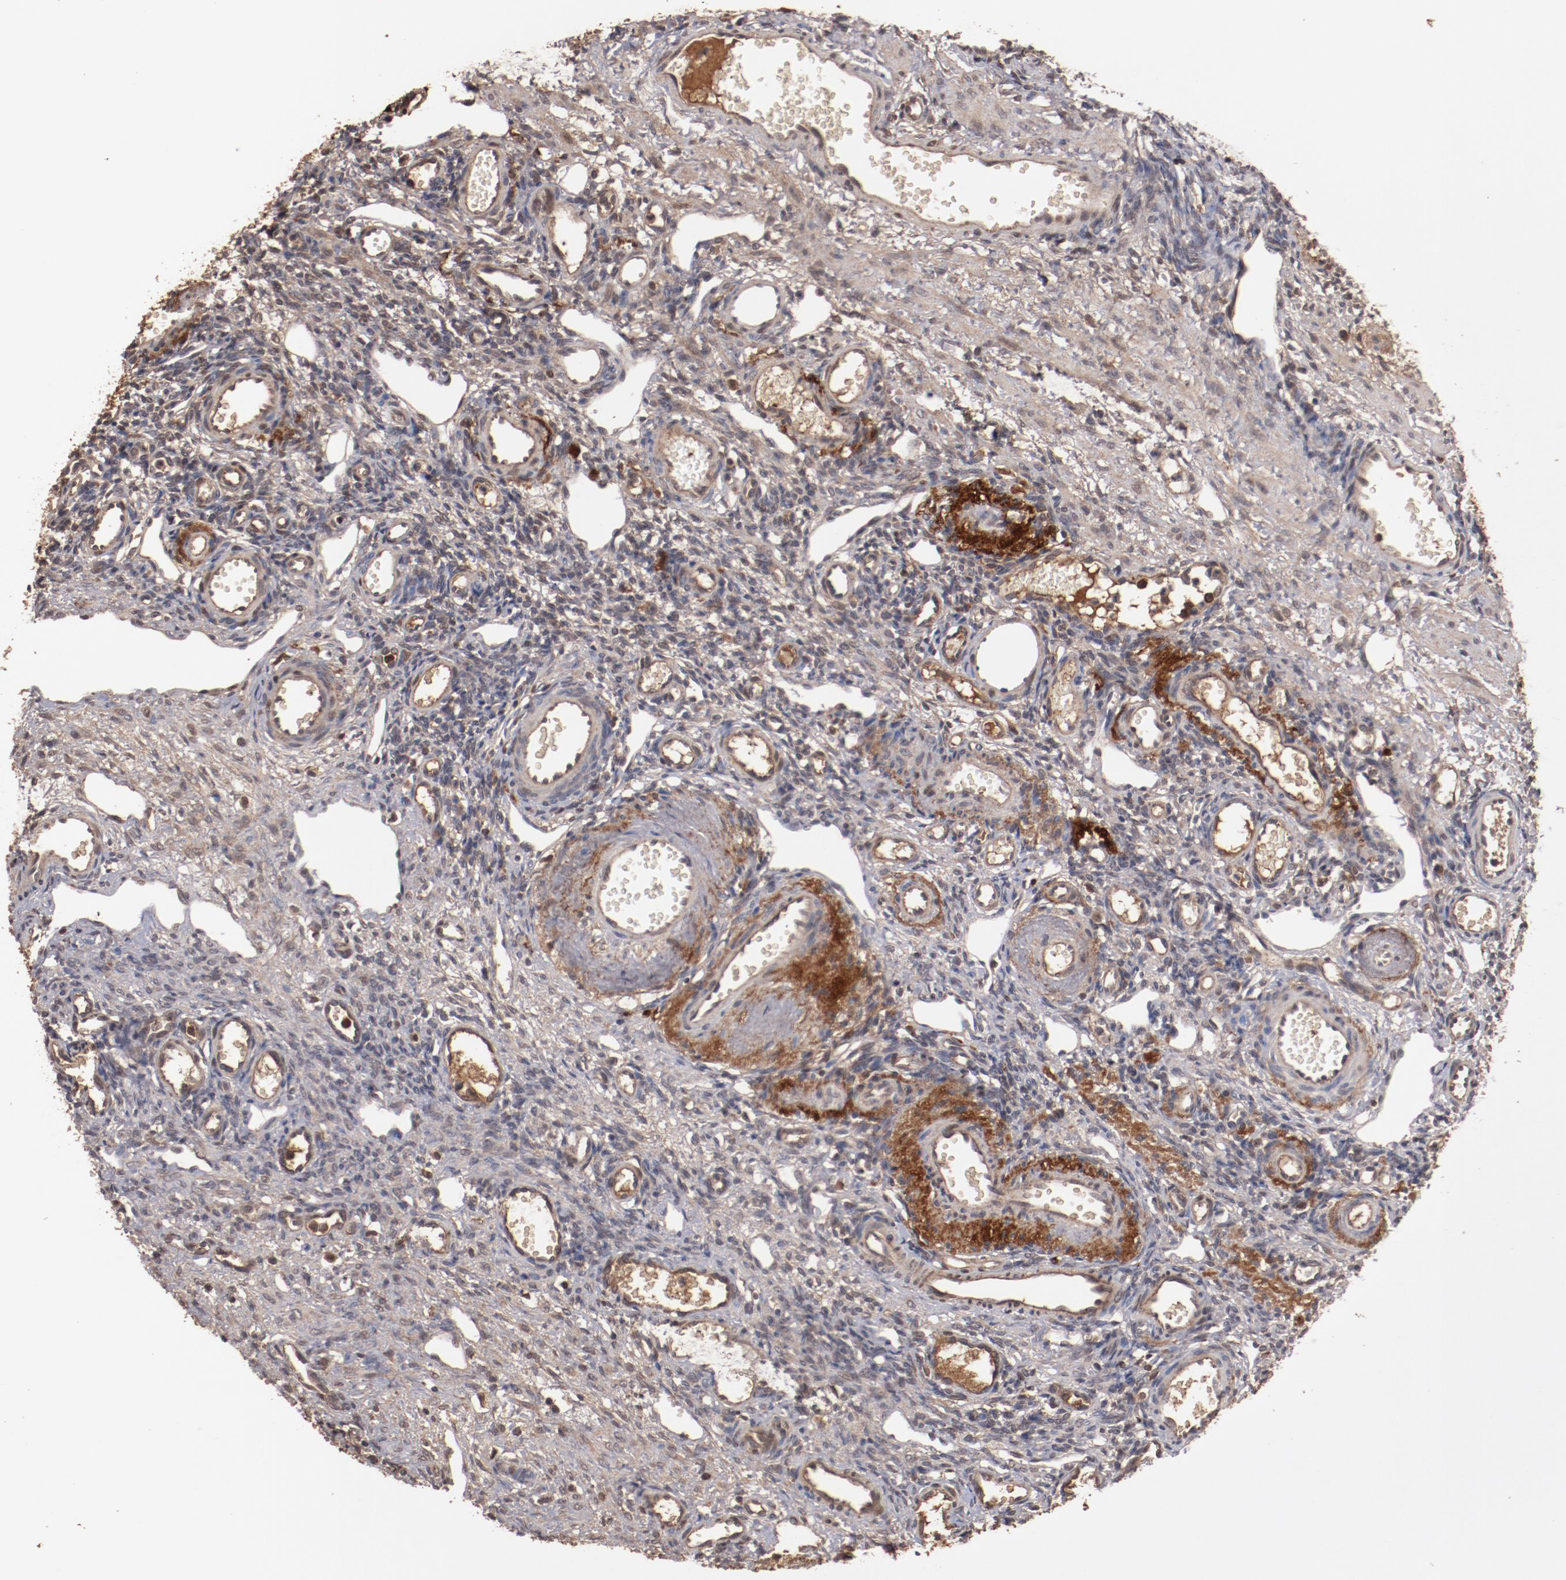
{"staining": {"intensity": "weak", "quantity": ">75%", "location": "cytoplasmic/membranous"}, "tissue": "ovary", "cell_type": "Follicle cells", "image_type": "normal", "snomed": [{"axis": "morphology", "description": "Normal tissue, NOS"}, {"axis": "topography", "description": "Ovary"}], "caption": "A histopathology image of ovary stained for a protein displays weak cytoplasmic/membranous brown staining in follicle cells. The protein of interest is shown in brown color, while the nuclei are stained blue.", "gene": "TENM1", "patient": {"sex": "female", "age": 33}}